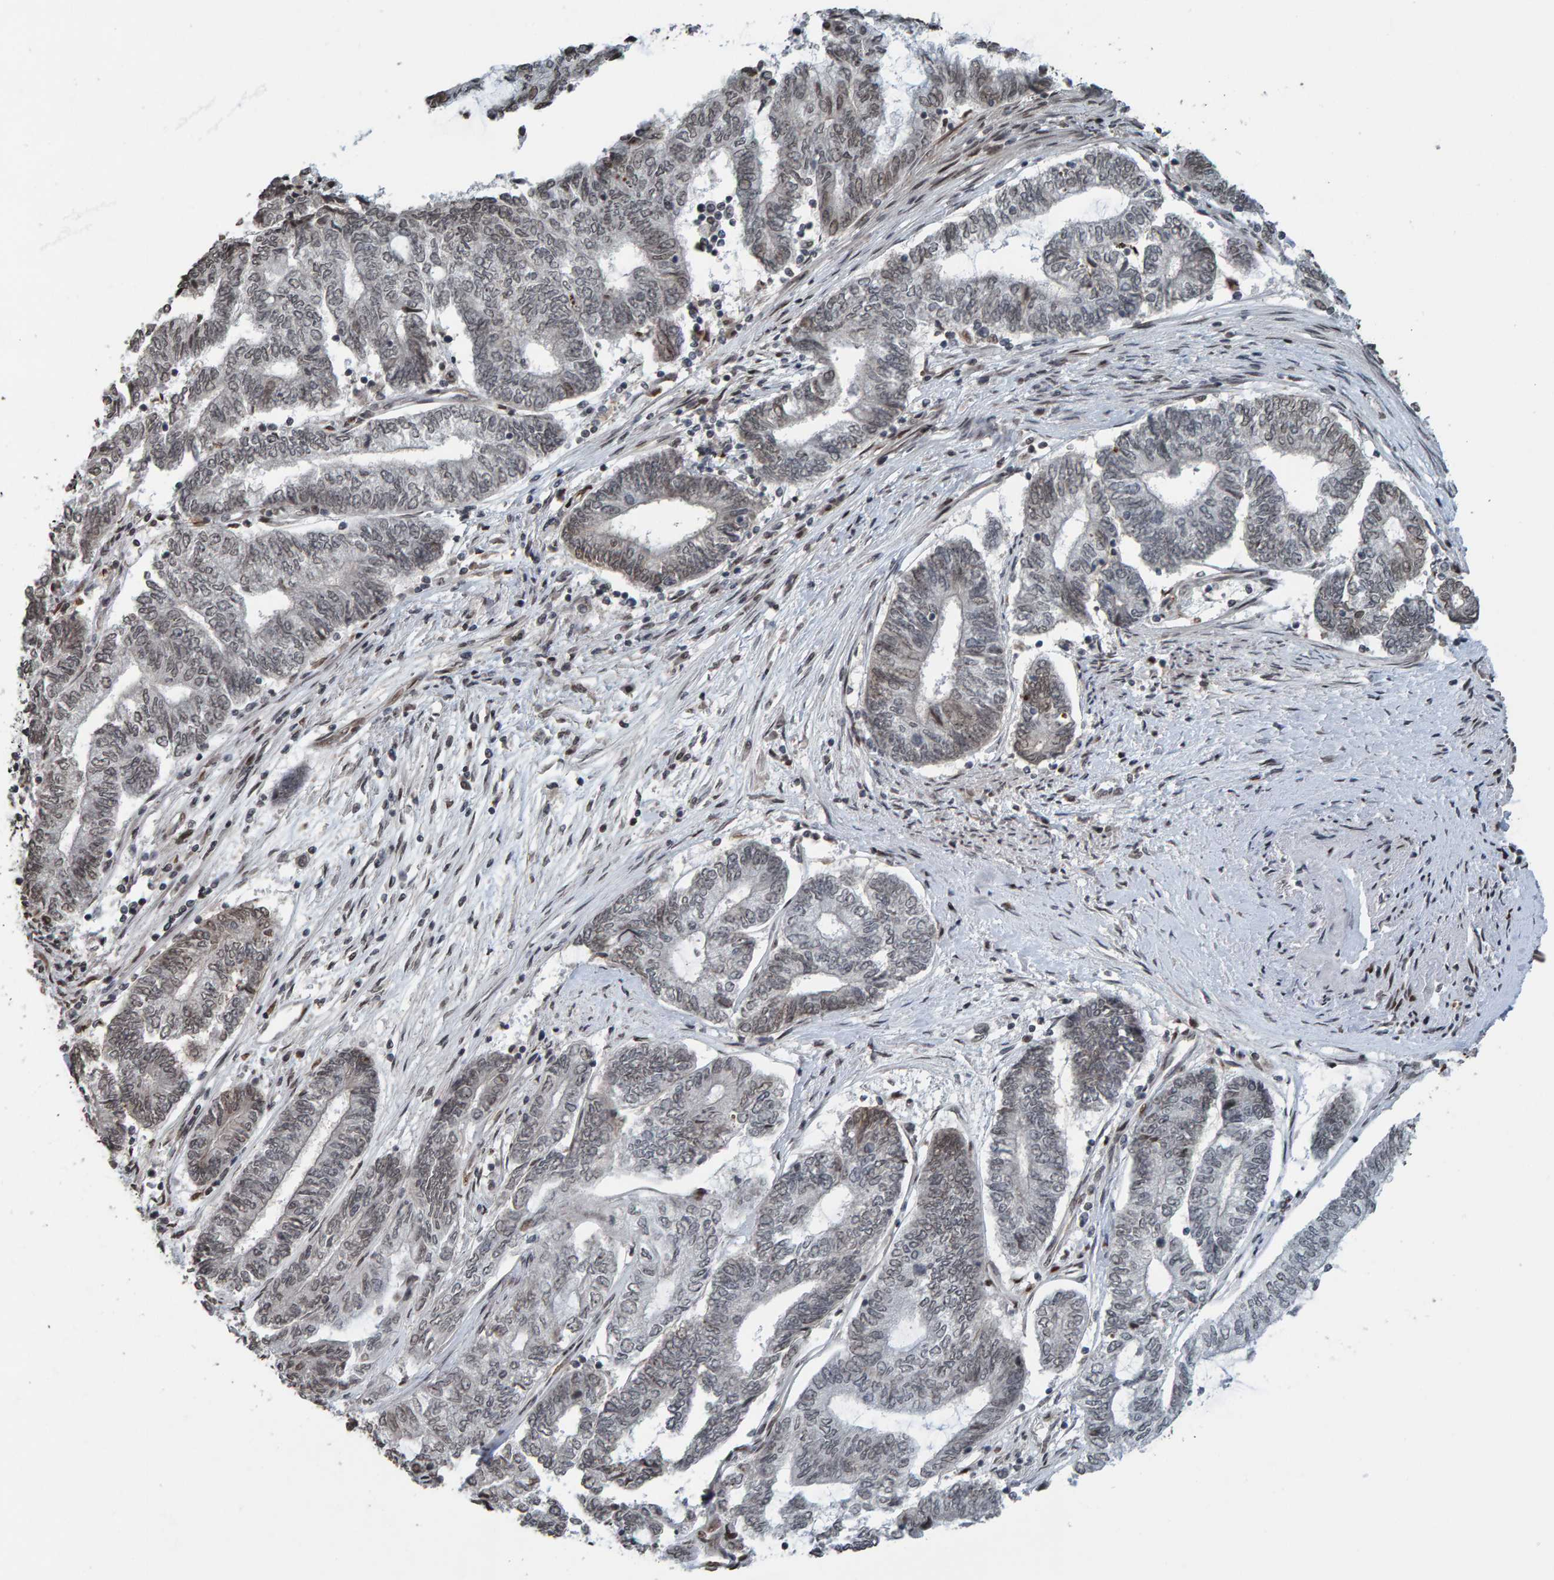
{"staining": {"intensity": "weak", "quantity": "<25%", "location": "cytoplasmic/membranous"}, "tissue": "endometrial cancer", "cell_type": "Tumor cells", "image_type": "cancer", "snomed": [{"axis": "morphology", "description": "Adenocarcinoma, NOS"}, {"axis": "topography", "description": "Uterus"}, {"axis": "topography", "description": "Endometrium"}], "caption": "An image of adenocarcinoma (endometrial) stained for a protein displays no brown staining in tumor cells.", "gene": "ZNF366", "patient": {"sex": "female", "age": 70}}